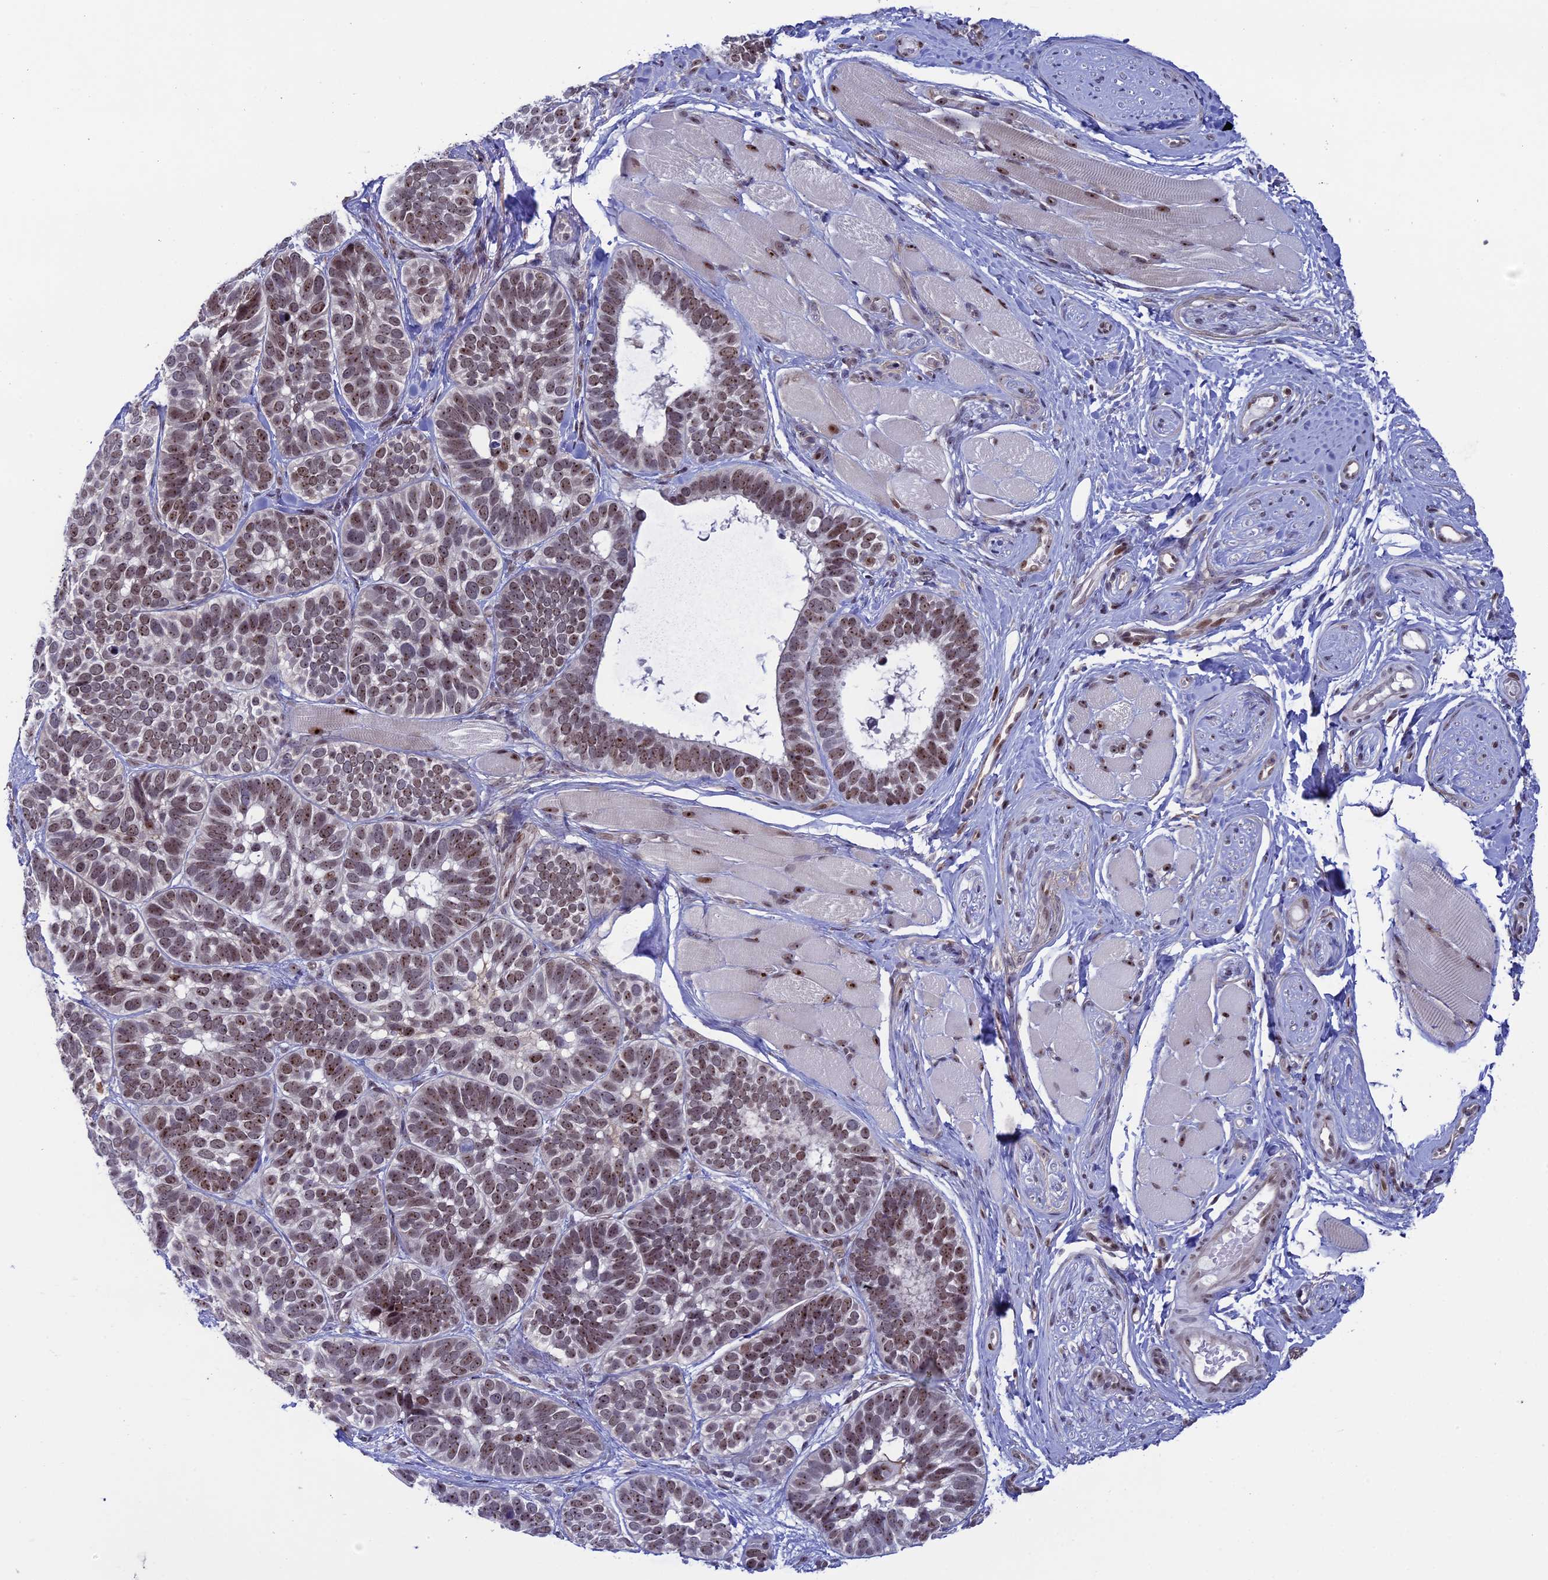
{"staining": {"intensity": "weak", "quantity": ">75%", "location": "nuclear"}, "tissue": "skin cancer", "cell_type": "Tumor cells", "image_type": "cancer", "snomed": [{"axis": "morphology", "description": "Basal cell carcinoma"}, {"axis": "topography", "description": "Skin"}], "caption": "The image reveals immunohistochemical staining of basal cell carcinoma (skin). There is weak nuclear expression is appreciated in approximately >75% of tumor cells.", "gene": "CCDC86", "patient": {"sex": "male", "age": 62}}